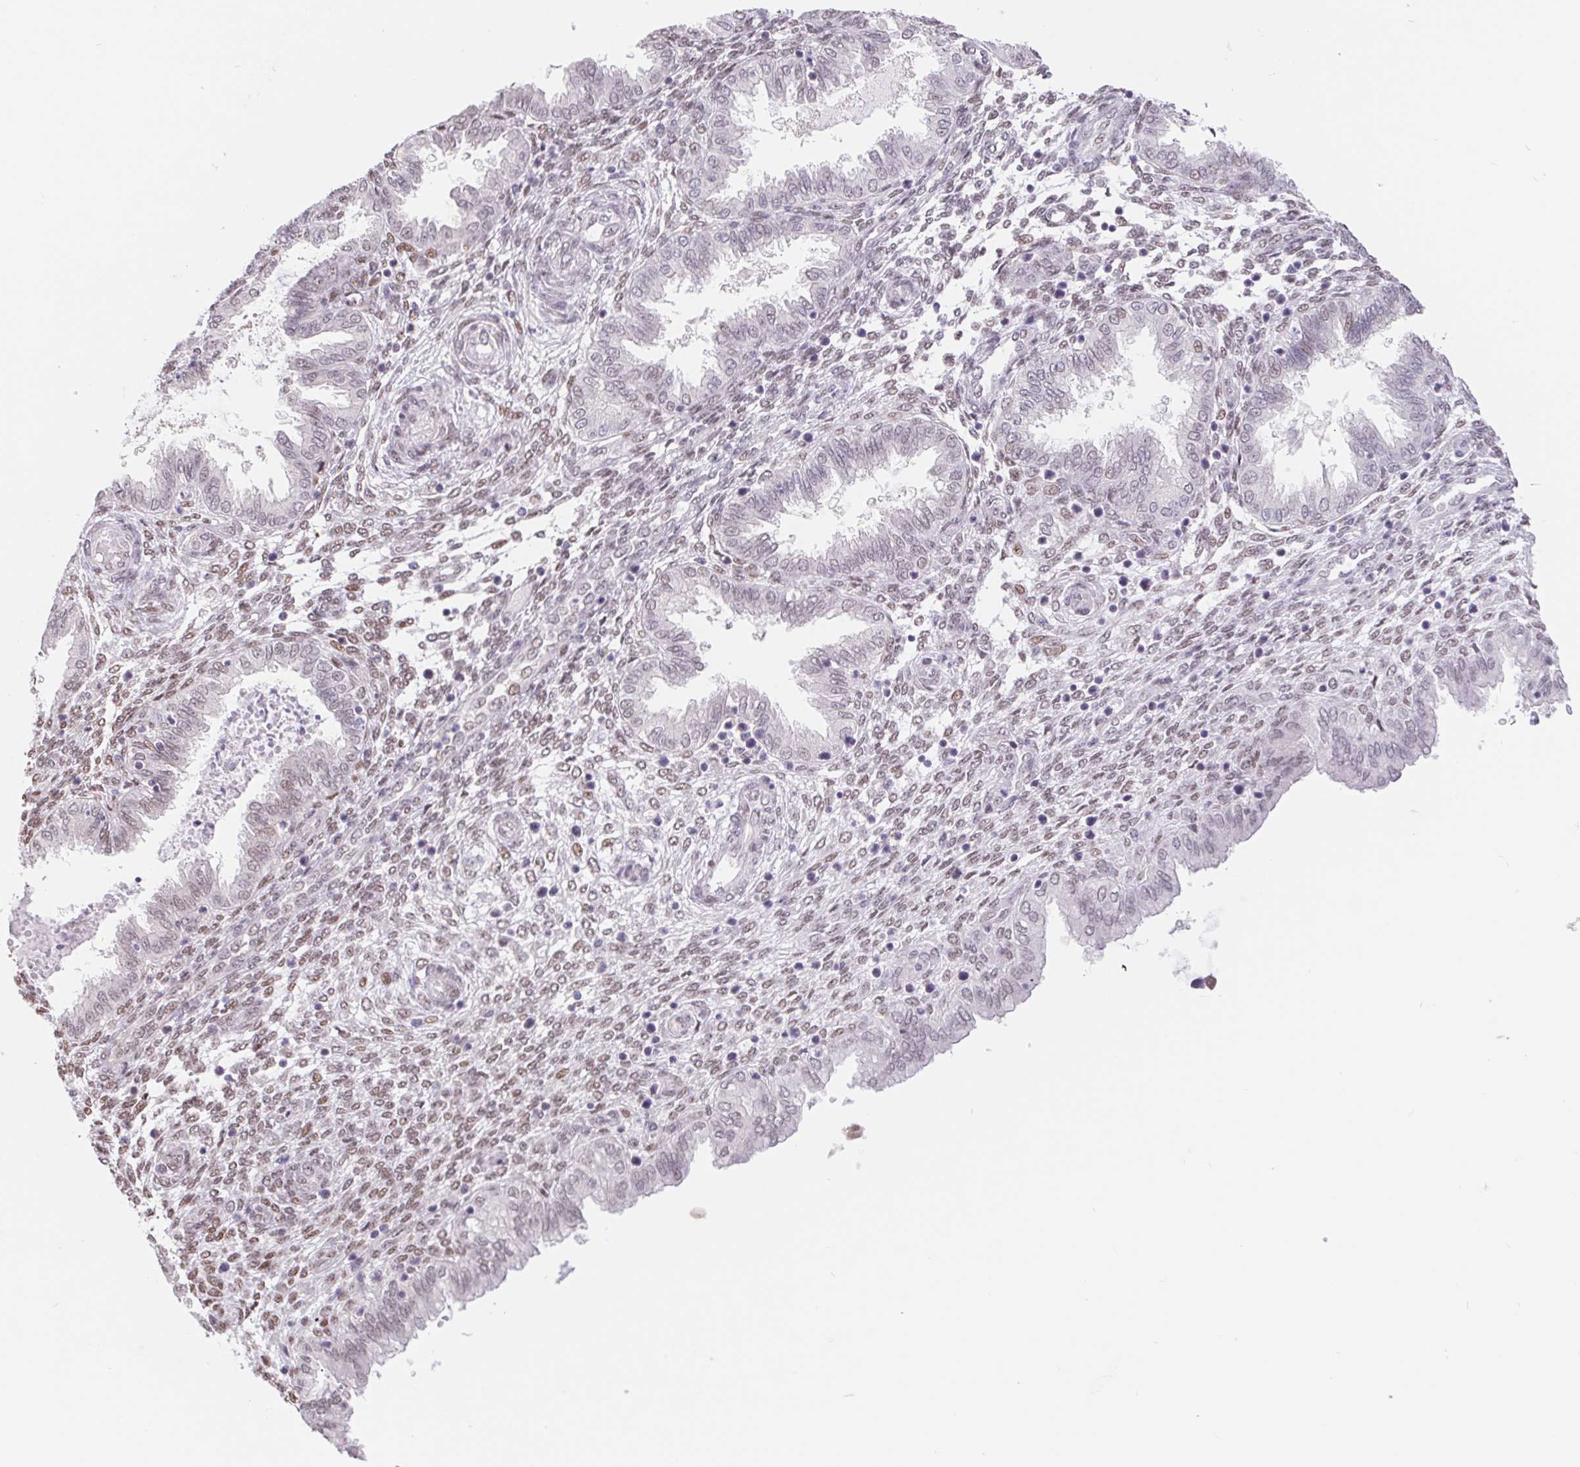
{"staining": {"intensity": "moderate", "quantity": "25%-75%", "location": "nuclear"}, "tissue": "endometrium", "cell_type": "Cells in endometrial stroma", "image_type": "normal", "snomed": [{"axis": "morphology", "description": "Normal tissue, NOS"}, {"axis": "topography", "description": "Endometrium"}], "caption": "A medium amount of moderate nuclear positivity is present in about 25%-75% of cells in endometrial stroma in unremarkable endometrium.", "gene": "CAND1", "patient": {"sex": "female", "age": 33}}